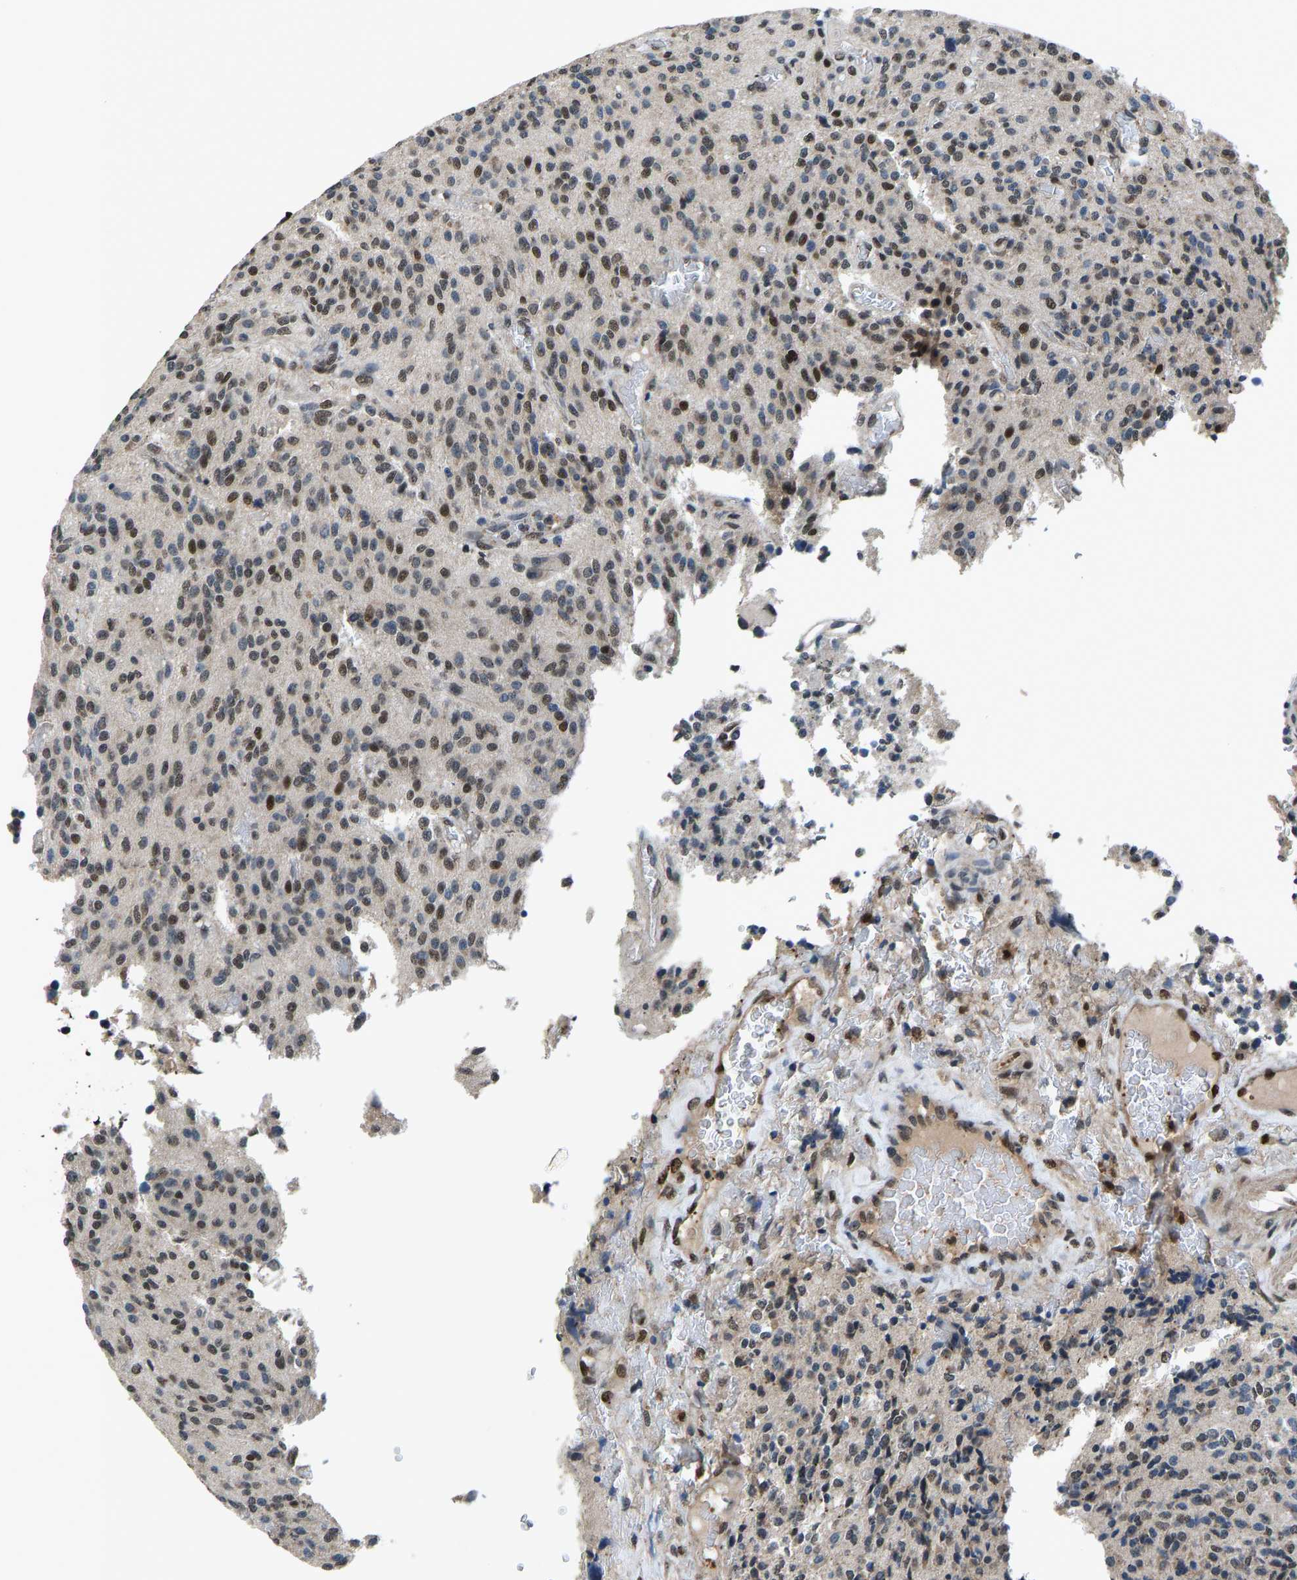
{"staining": {"intensity": "weak", "quantity": "25%-75%", "location": "nuclear"}, "tissue": "glioma", "cell_type": "Tumor cells", "image_type": "cancer", "snomed": [{"axis": "morphology", "description": "Glioma, malignant, High grade"}, {"axis": "topography", "description": "Brain"}], "caption": "Immunohistochemical staining of malignant high-grade glioma exhibits weak nuclear protein staining in about 25%-75% of tumor cells.", "gene": "FOS", "patient": {"sex": "male", "age": 34}}